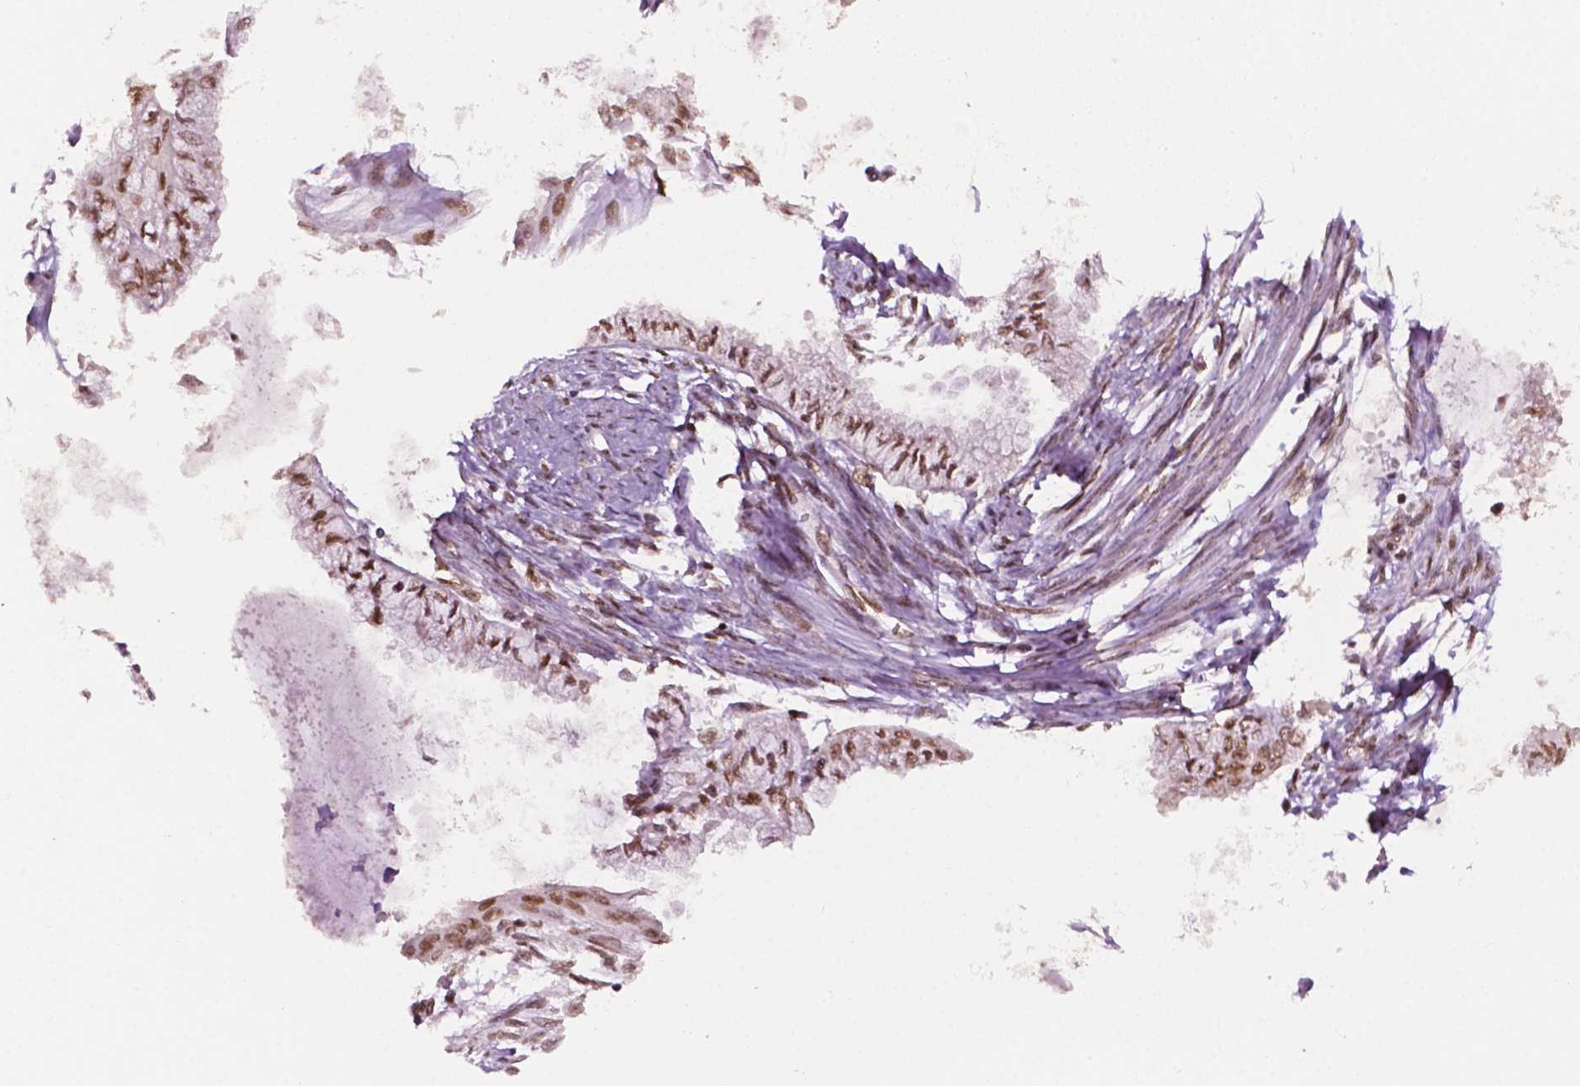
{"staining": {"intensity": "weak", "quantity": ">75%", "location": "nuclear"}, "tissue": "endometrial cancer", "cell_type": "Tumor cells", "image_type": "cancer", "snomed": [{"axis": "morphology", "description": "Adenocarcinoma, NOS"}, {"axis": "topography", "description": "Endometrium"}], "caption": "There is low levels of weak nuclear positivity in tumor cells of endometrial adenocarcinoma, as demonstrated by immunohistochemical staining (brown color).", "gene": "MLH1", "patient": {"sex": "female", "age": 76}}